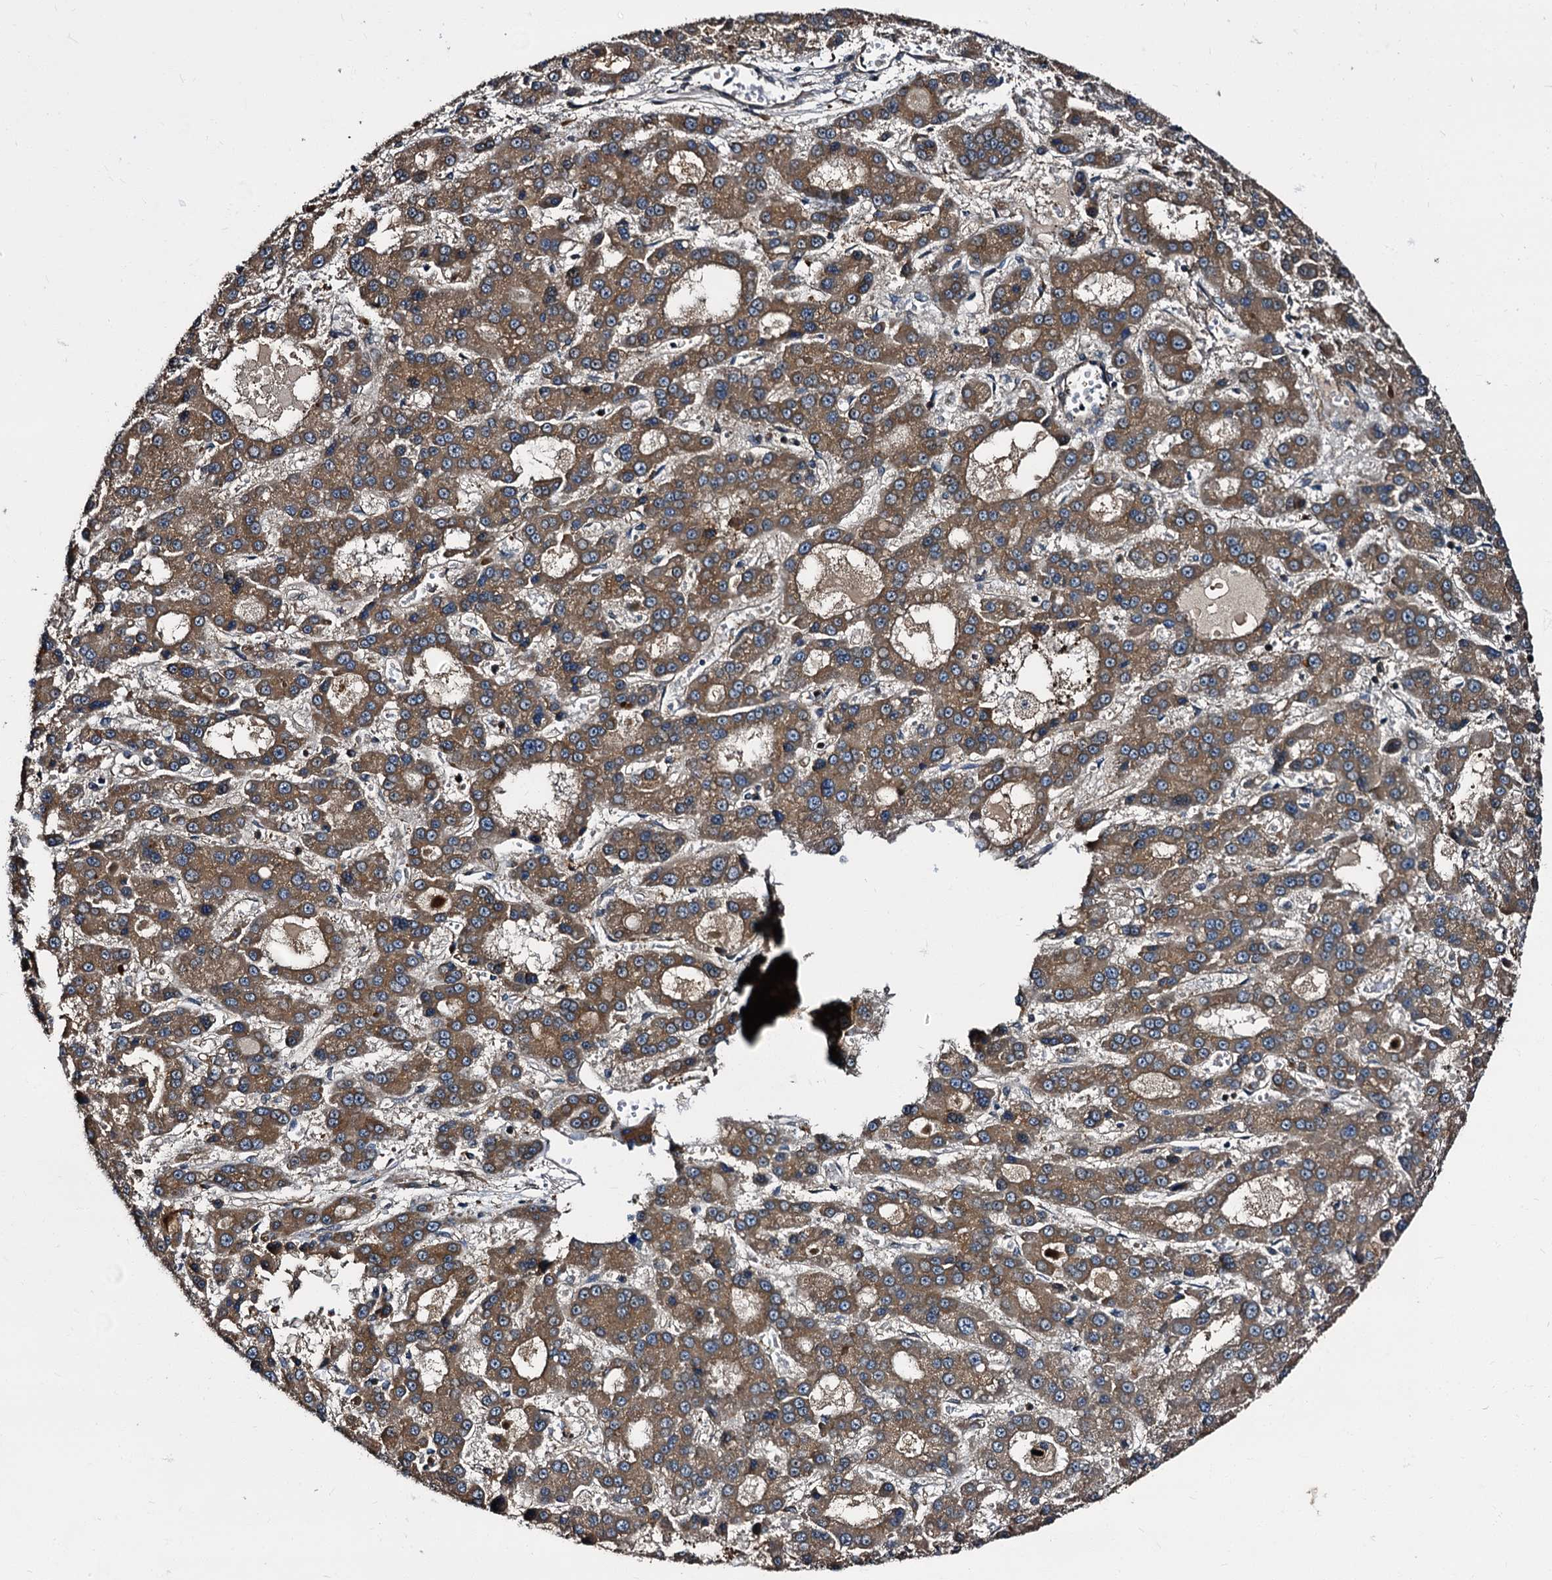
{"staining": {"intensity": "moderate", "quantity": ">75%", "location": "cytoplasmic/membranous"}, "tissue": "liver cancer", "cell_type": "Tumor cells", "image_type": "cancer", "snomed": [{"axis": "morphology", "description": "Carcinoma, Hepatocellular, NOS"}, {"axis": "topography", "description": "Liver"}], "caption": "Liver hepatocellular carcinoma tissue exhibits moderate cytoplasmic/membranous expression in approximately >75% of tumor cells, visualized by immunohistochemistry.", "gene": "PEX5", "patient": {"sex": "male", "age": 70}}